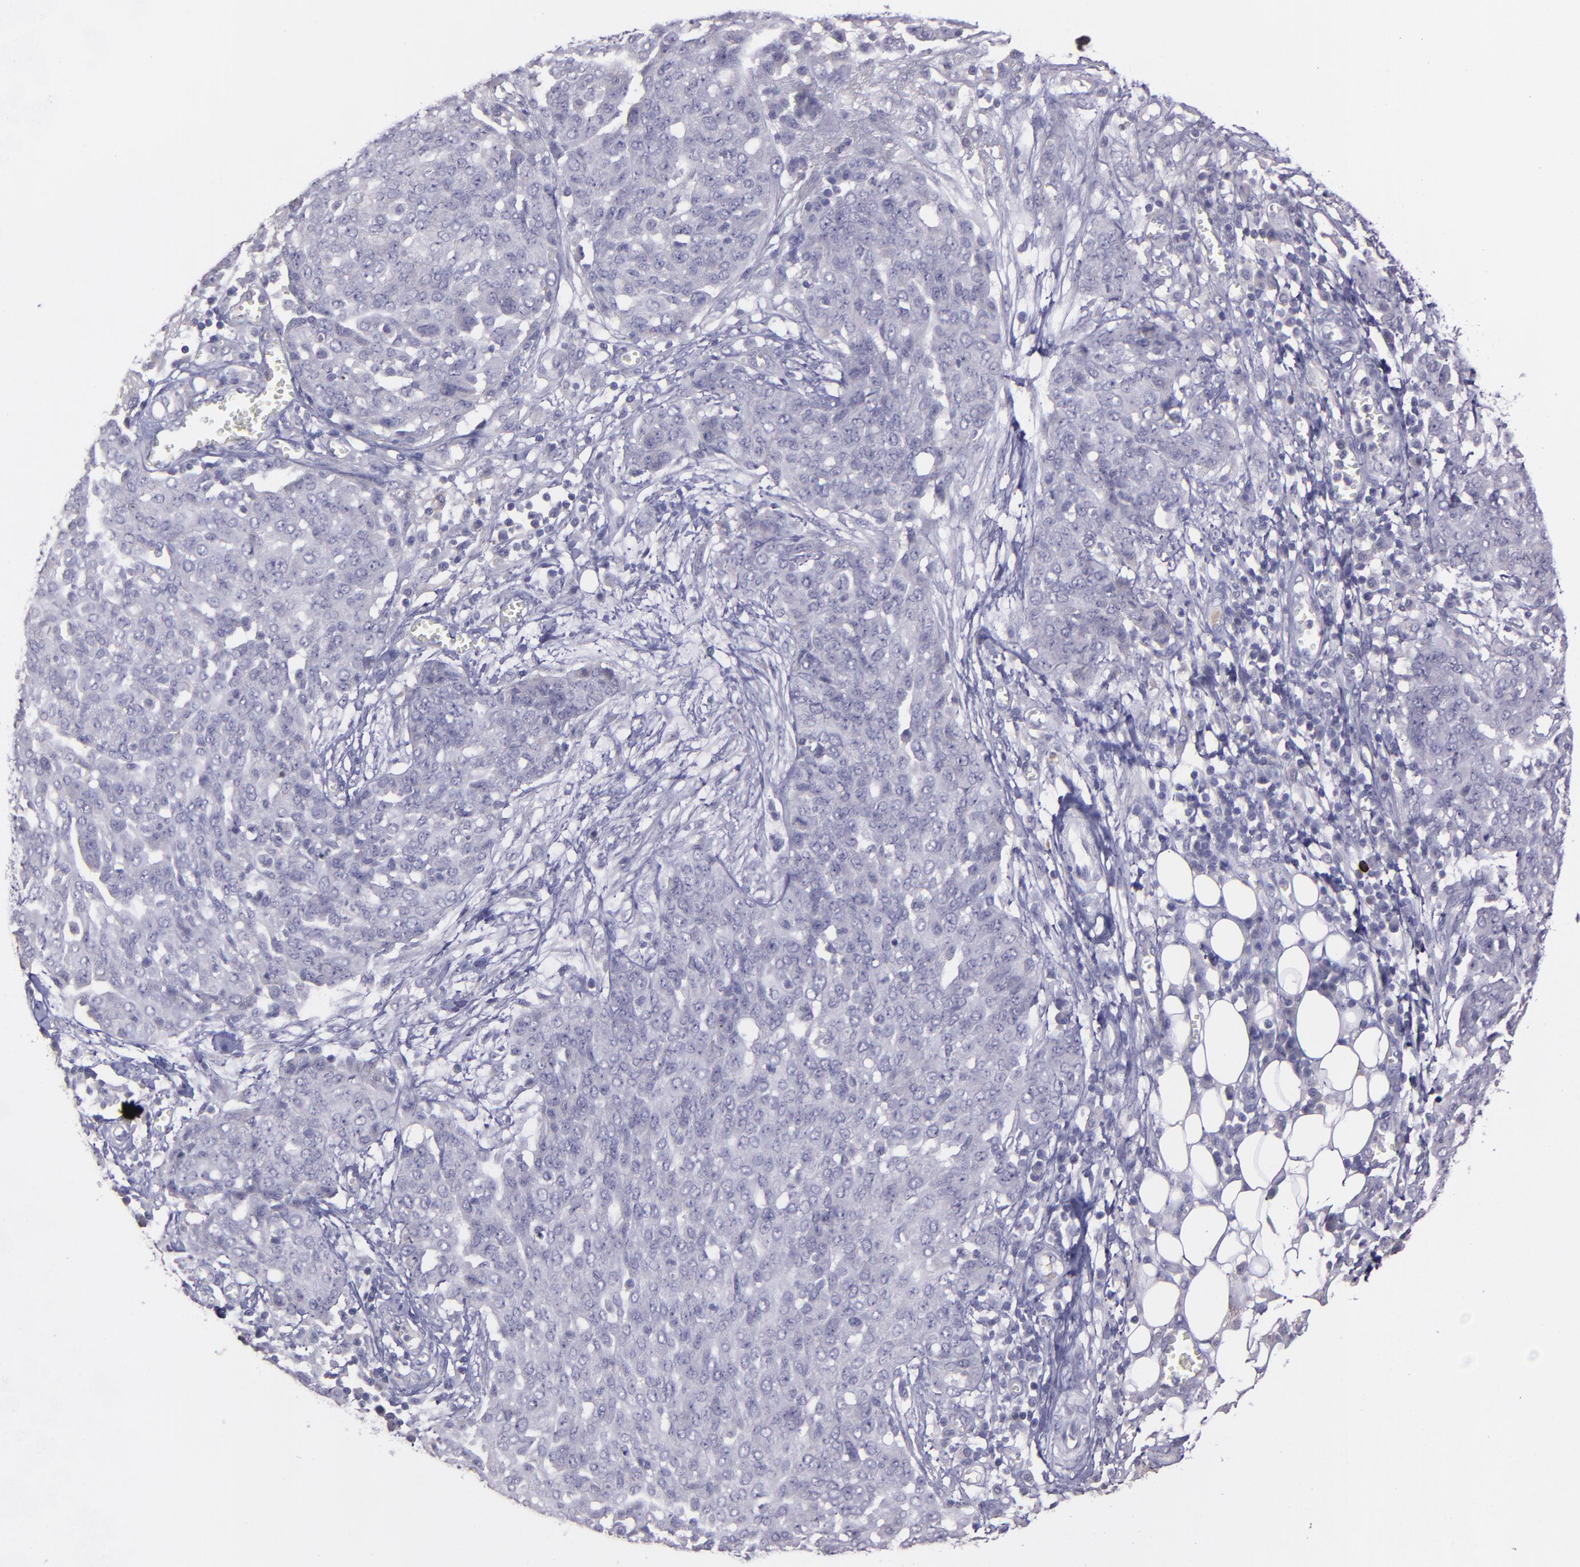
{"staining": {"intensity": "negative", "quantity": "none", "location": "none"}, "tissue": "ovarian cancer", "cell_type": "Tumor cells", "image_type": "cancer", "snomed": [{"axis": "morphology", "description": "Cystadenocarcinoma, serous, NOS"}, {"axis": "topography", "description": "Soft tissue"}, {"axis": "topography", "description": "Ovary"}], "caption": "Micrograph shows no significant protein positivity in tumor cells of ovarian serous cystadenocarcinoma.", "gene": "MASP1", "patient": {"sex": "female", "age": 57}}